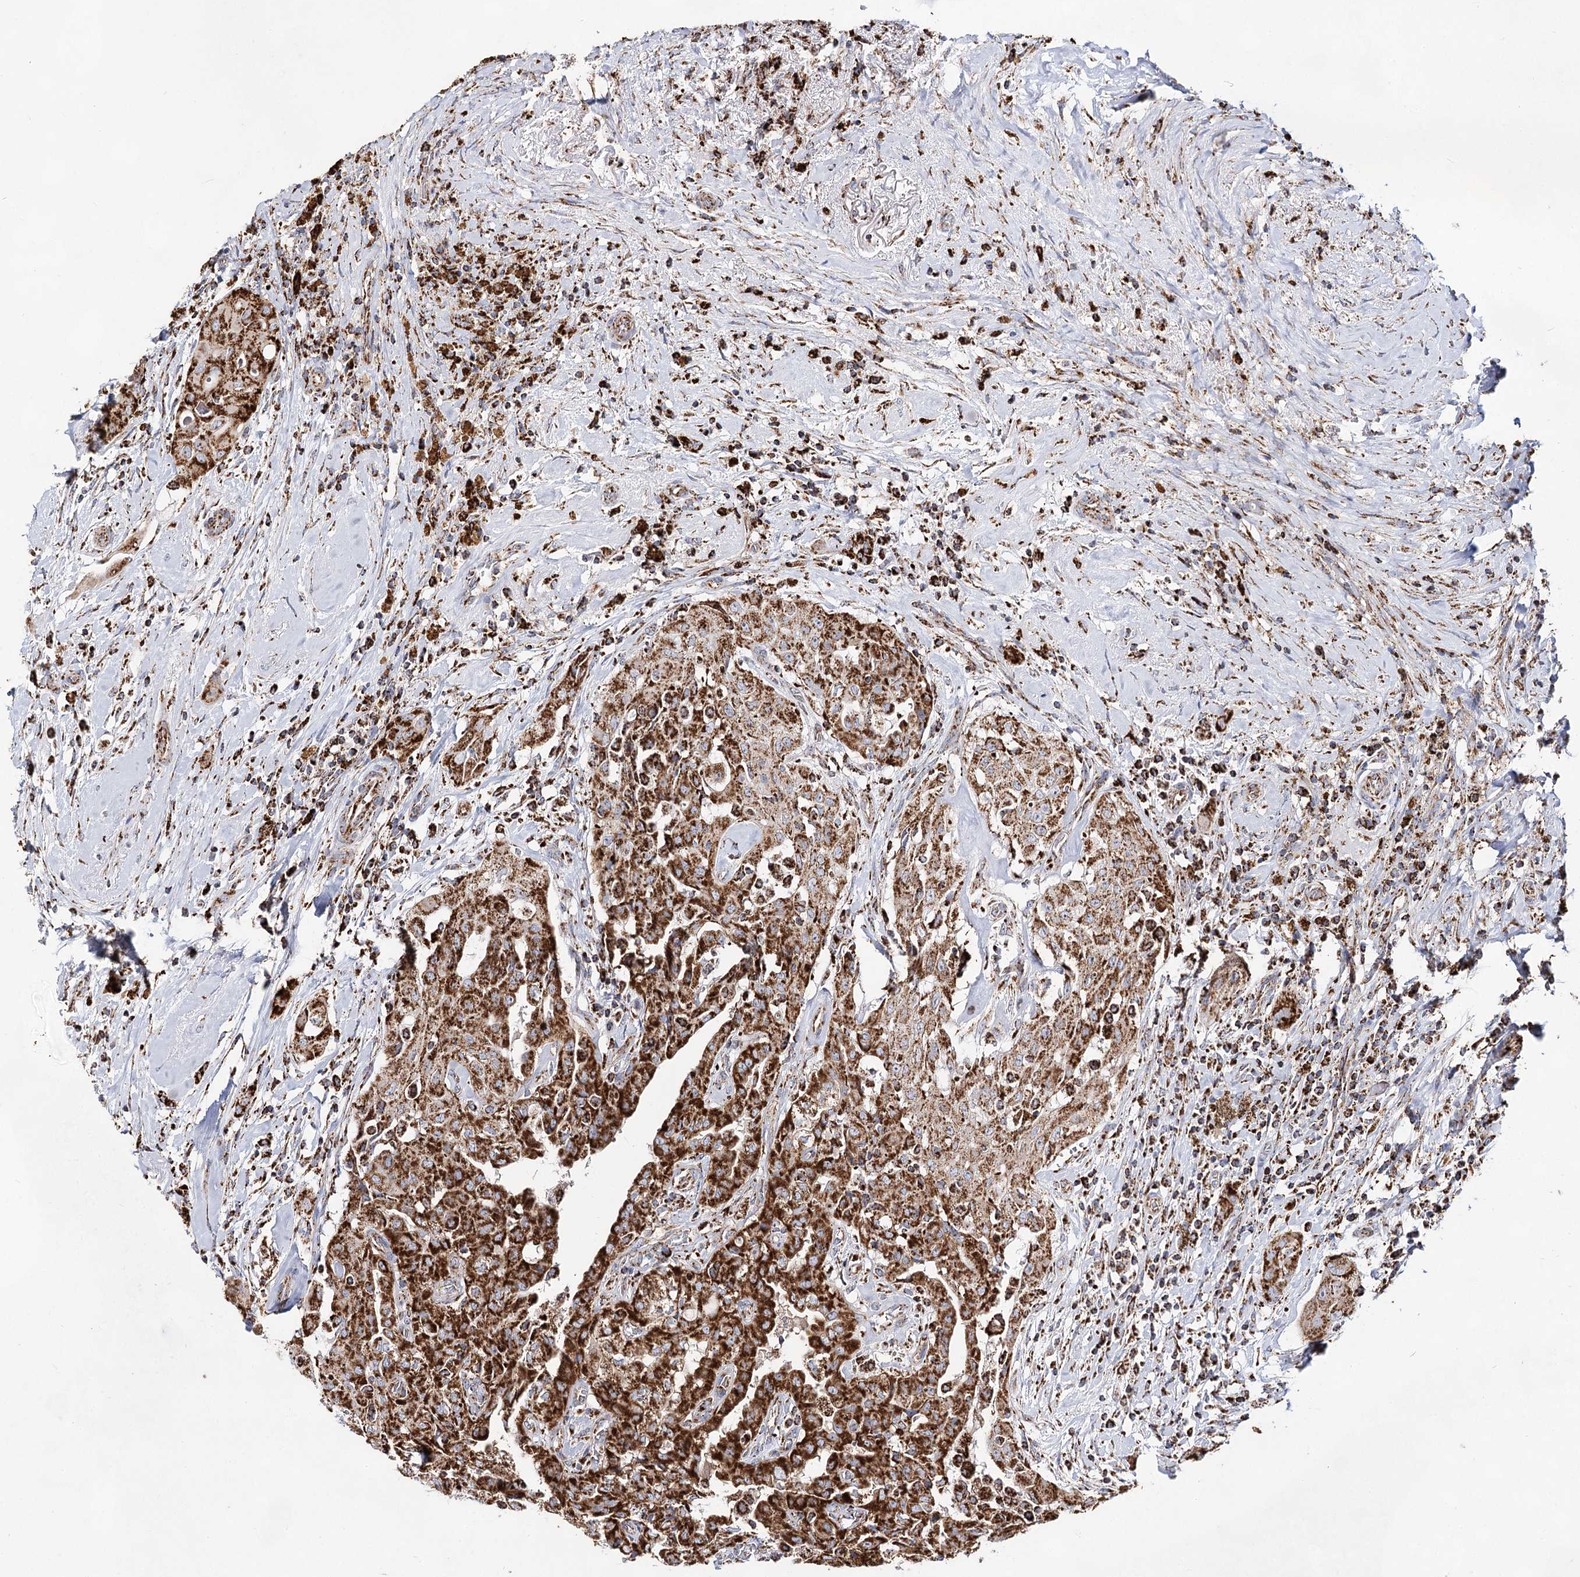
{"staining": {"intensity": "strong", "quantity": ">75%", "location": "cytoplasmic/membranous"}, "tissue": "thyroid cancer", "cell_type": "Tumor cells", "image_type": "cancer", "snomed": [{"axis": "morphology", "description": "Papillary adenocarcinoma, NOS"}, {"axis": "topography", "description": "Thyroid gland"}], "caption": "Protein staining by immunohistochemistry demonstrates strong cytoplasmic/membranous staining in approximately >75% of tumor cells in thyroid cancer.", "gene": "NADK2", "patient": {"sex": "female", "age": 59}}